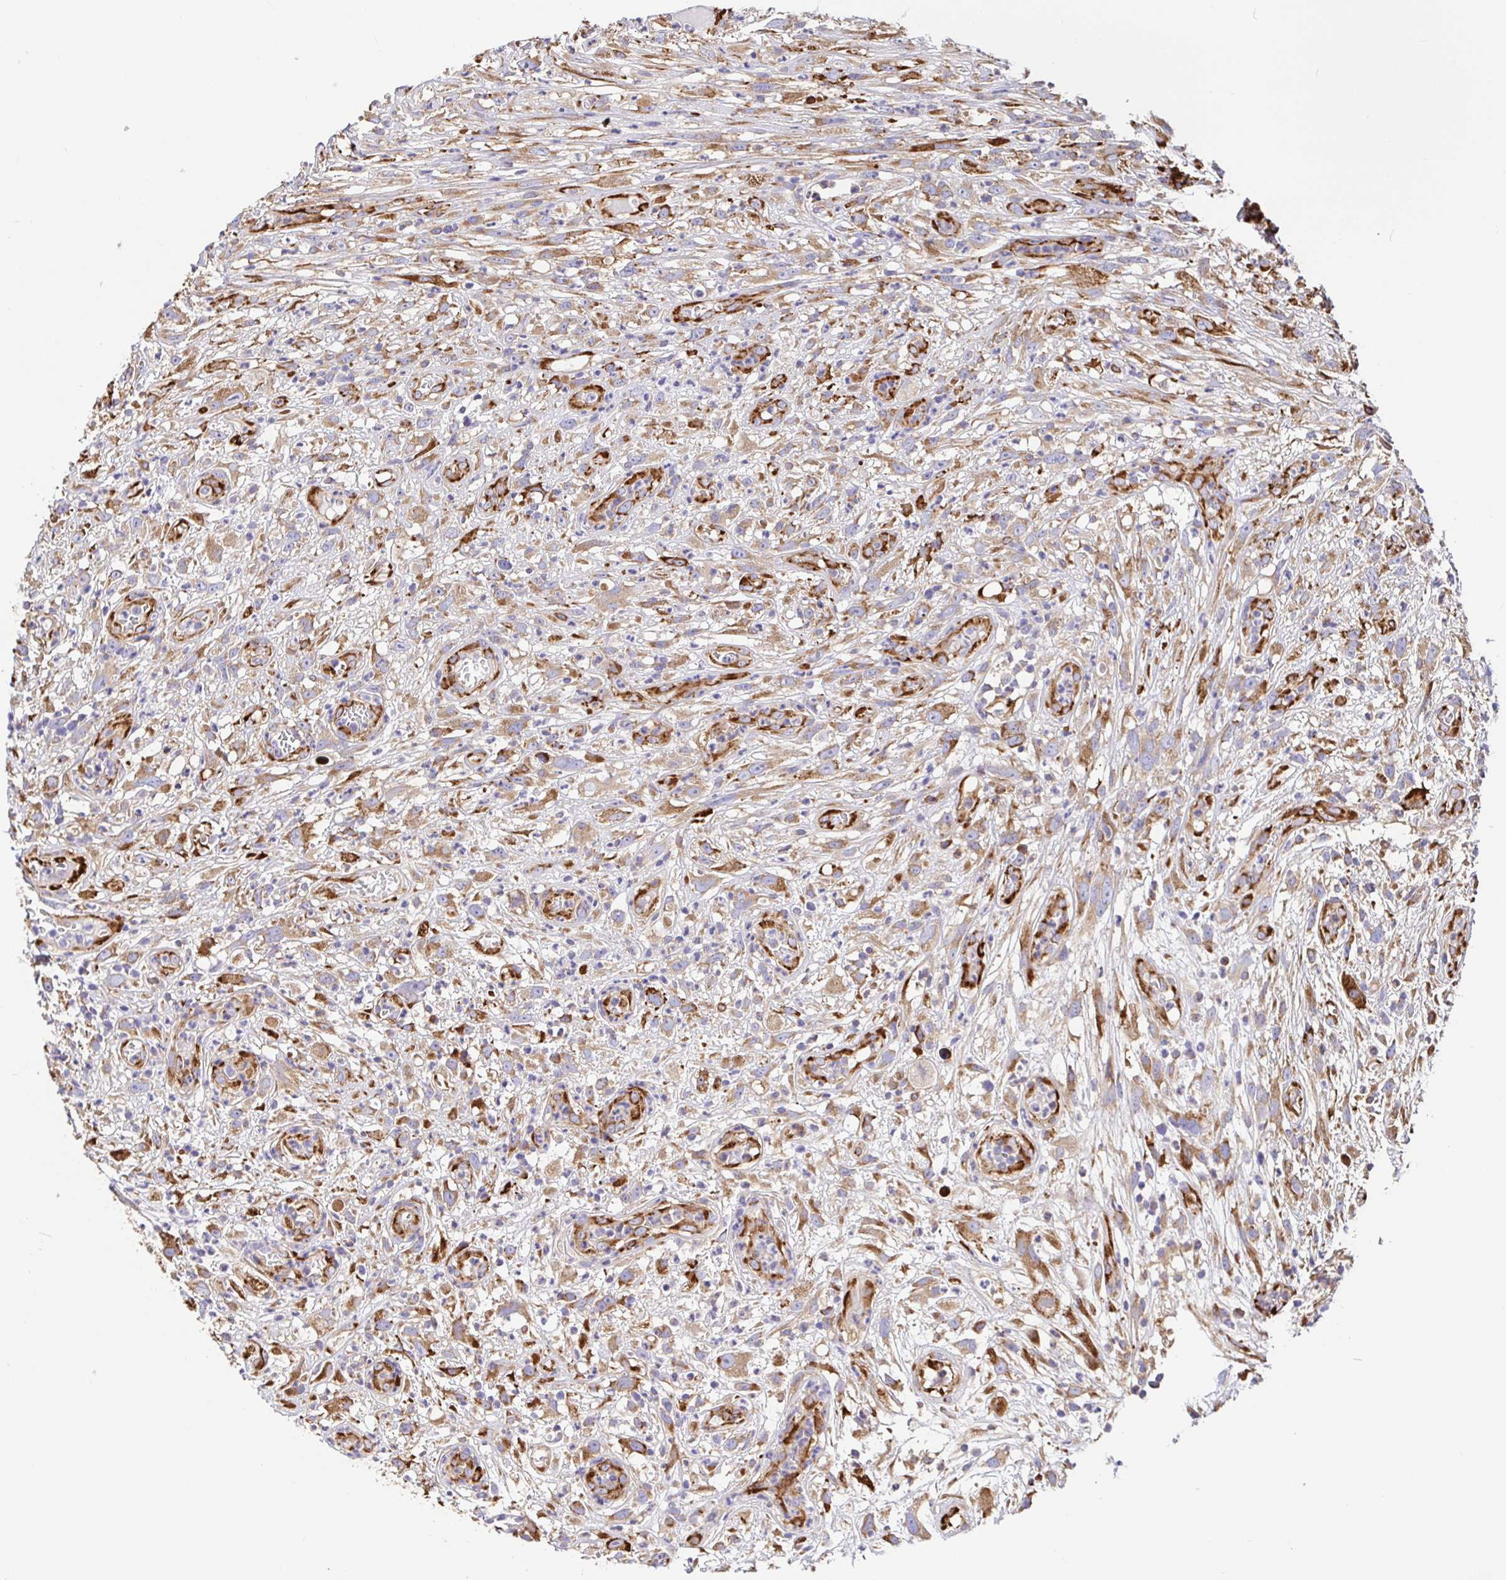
{"staining": {"intensity": "moderate", "quantity": ">75%", "location": "cytoplasmic/membranous"}, "tissue": "head and neck cancer", "cell_type": "Tumor cells", "image_type": "cancer", "snomed": [{"axis": "morphology", "description": "Squamous cell carcinoma, NOS"}, {"axis": "topography", "description": "Head-Neck"}], "caption": "Protein staining displays moderate cytoplasmic/membranous positivity in approximately >75% of tumor cells in squamous cell carcinoma (head and neck).", "gene": "MAOA", "patient": {"sex": "male", "age": 65}}